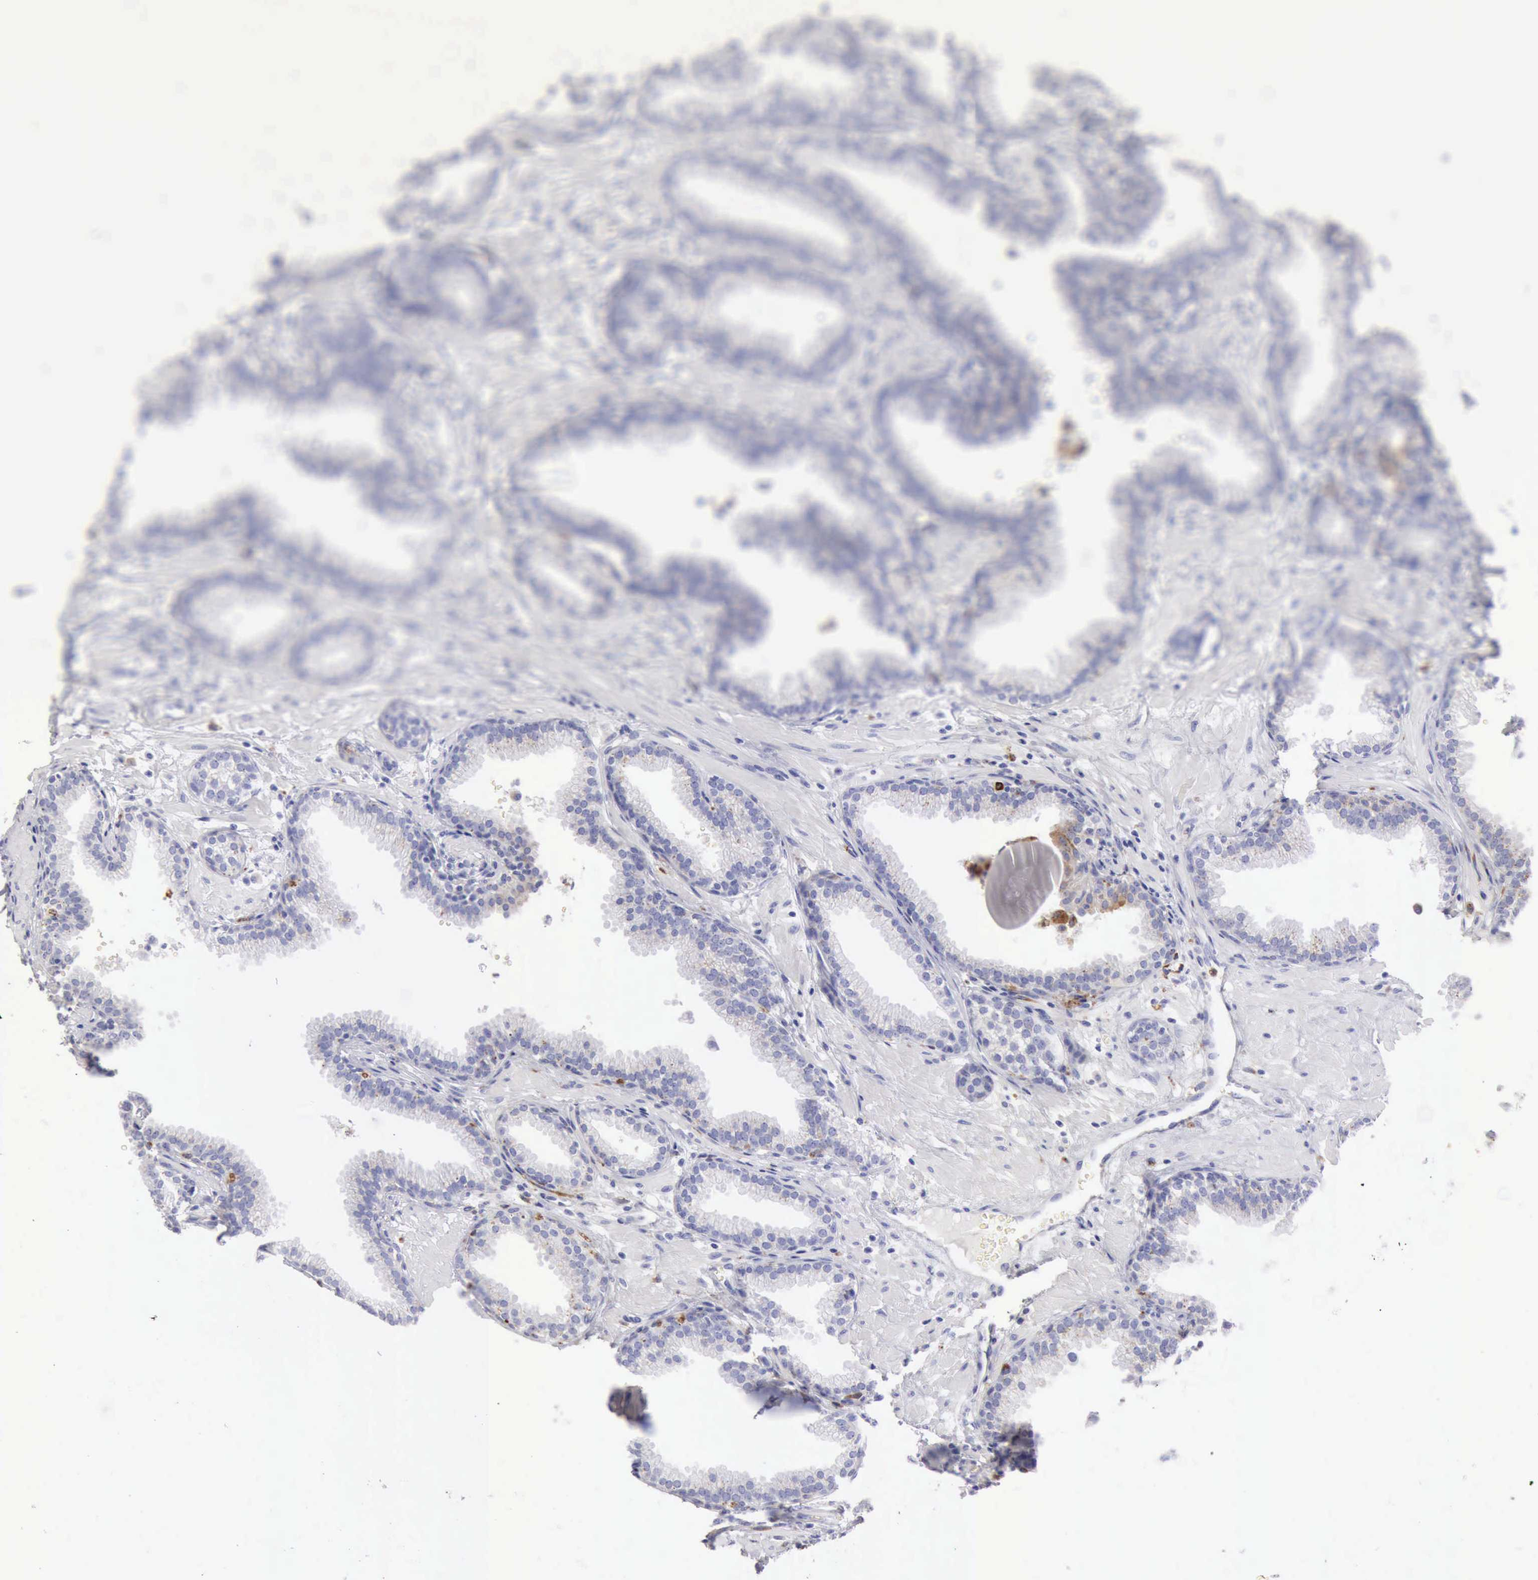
{"staining": {"intensity": "negative", "quantity": "none", "location": "none"}, "tissue": "prostate", "cell_type": "Glandular cells", "image_type": "normal", "snomed": [{"axis": "morphology", "description": "Normal tissue, NOS"}, {"axis": "topography", "description": "Prostate"}], "caption": "Human prostate stained for a protein using immunohistochemistry (IHC) shows no staining in glandular cells.", "gene": "CTSS", "patient": {"sex": "male", "age": 64}}